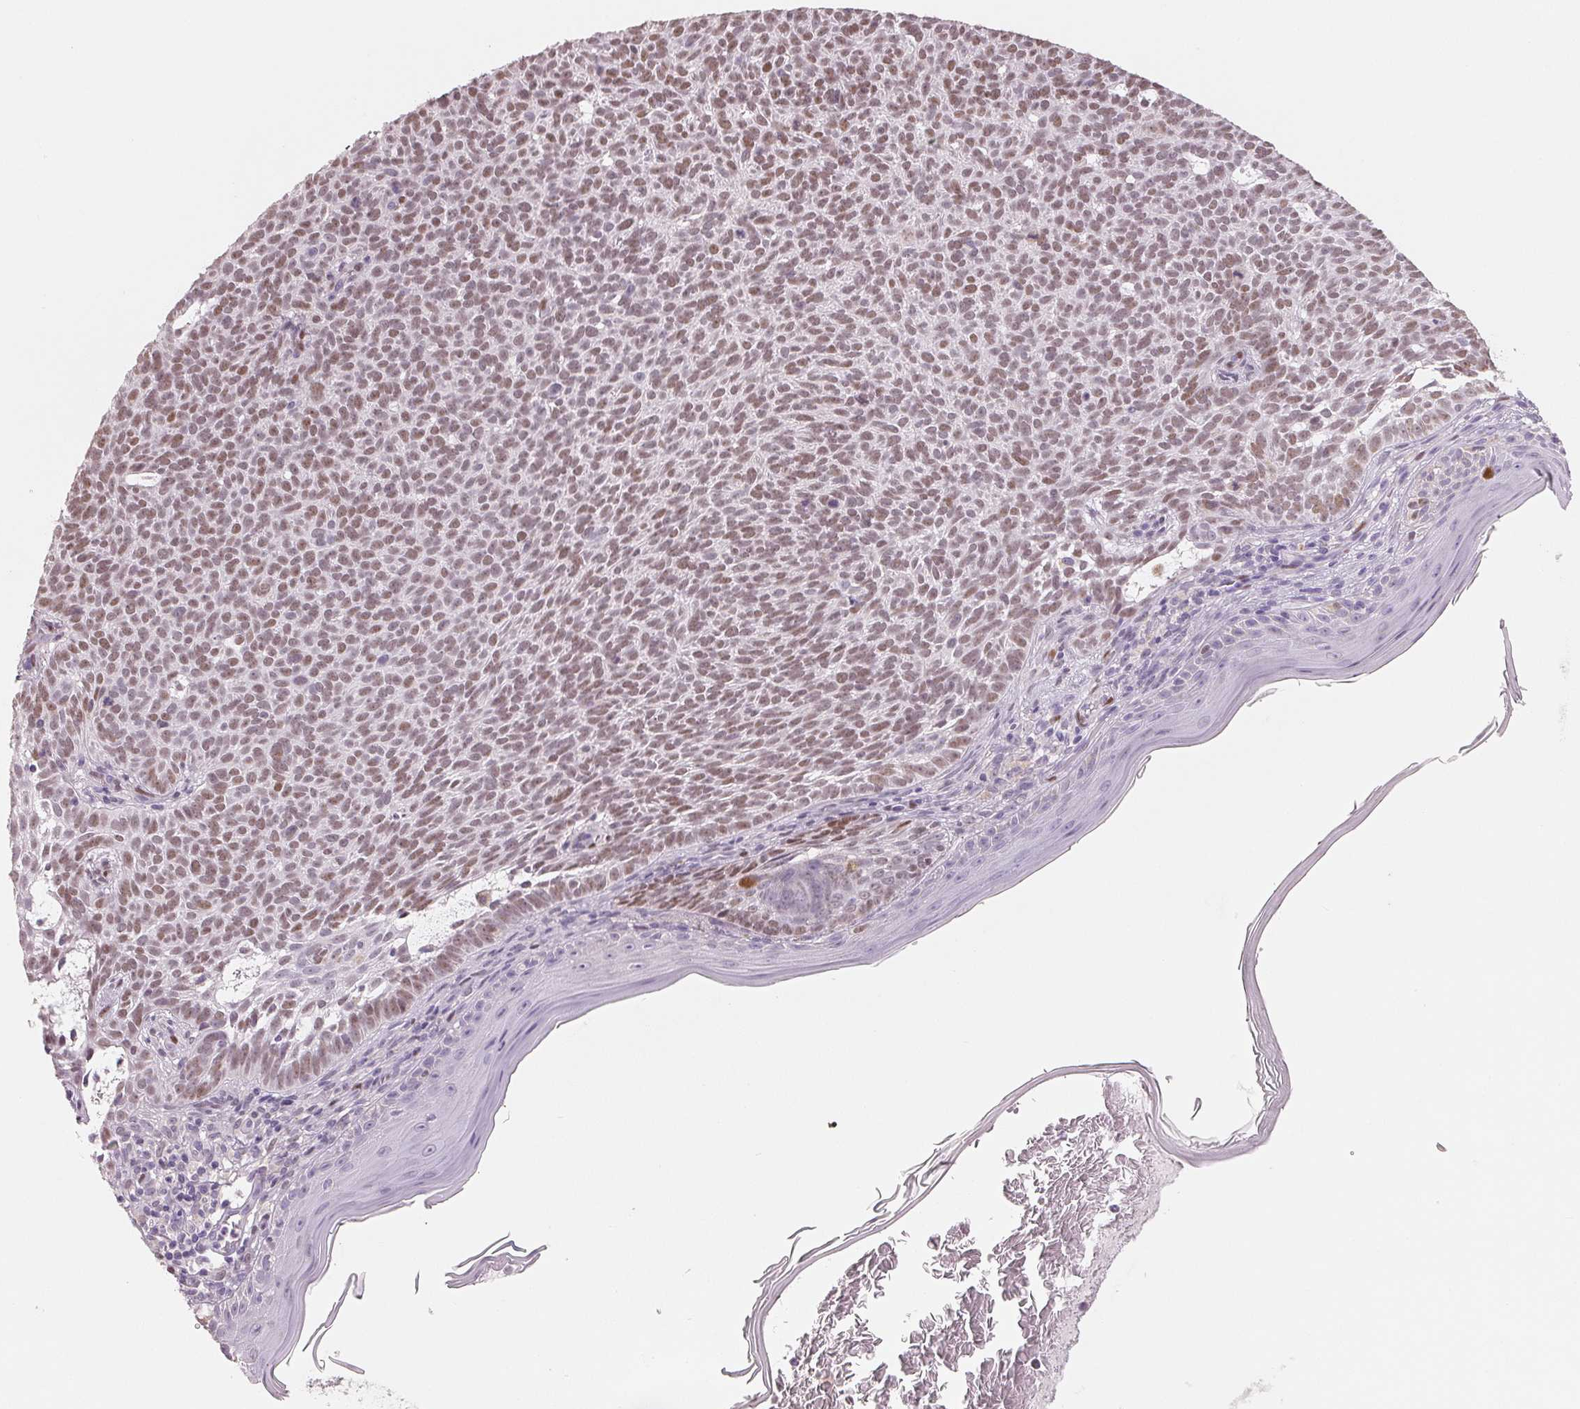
{"staining": {"intensity": "moderate", "quantity": ">75%", "location": "nuclear"}, "tissue": "skin cancer", "cell_type": "Tumor cells", "image_type": "cancer", "snomed": [{"axis": "morphology", "description": "Basal cell carcinoma"}, {"axis": "topography", "description": "Skin"}], "caption": "The image demonstrates immunohistochemical staining of skin basal cell carcinoma. There is moderate nuclear positivity is seen in approximately >75% of tumor cells. Nuclei are stained in blue.", "gene": "SMARCD3", "patient": {"sex": "male", "age": 78}}